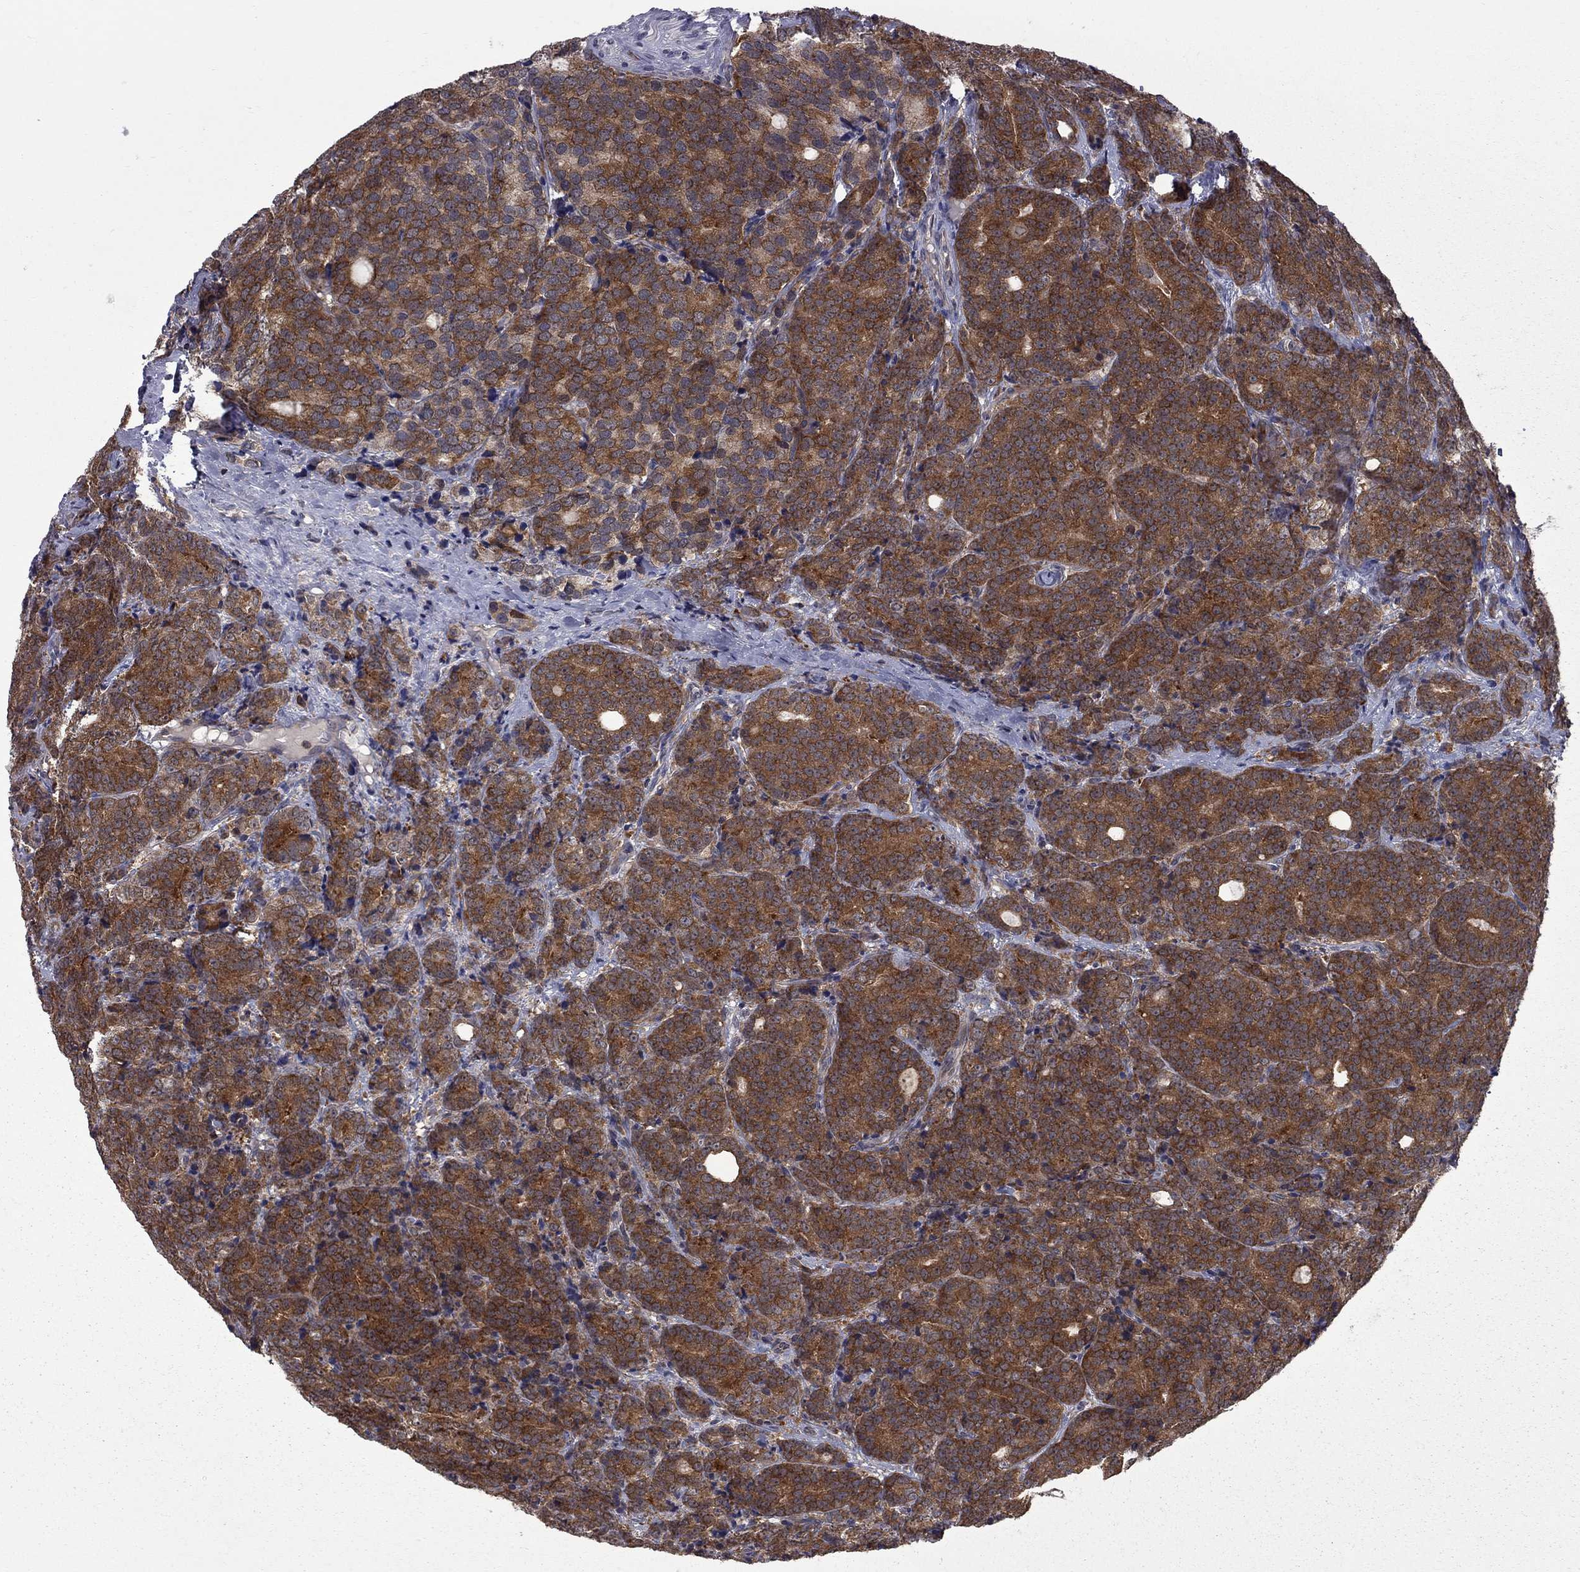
{"staining": {"intensity": "strong", "quantity": ">75%", "location": "cytoplasmic/membranous"}, "tissue": "prostate cancer", "cell_type": "Tumor cells", "image_type": "cancer", "snomed": [{"axis": "morphology", "description": "Adenocarcinoma, NOS"}, {"axis": "topography", "description": "Prostate"}], "caption": "Immunohistochemistry (IHC) histopathology image of human adenocarcinoma (prostate) stained for a protein (brown), which reveals high levels of strong cytoplasmic/membranous staining in approximately >75% of tumor cells.", "gene": "NAA50", "patient": {"sex": "male", "age": 71}}